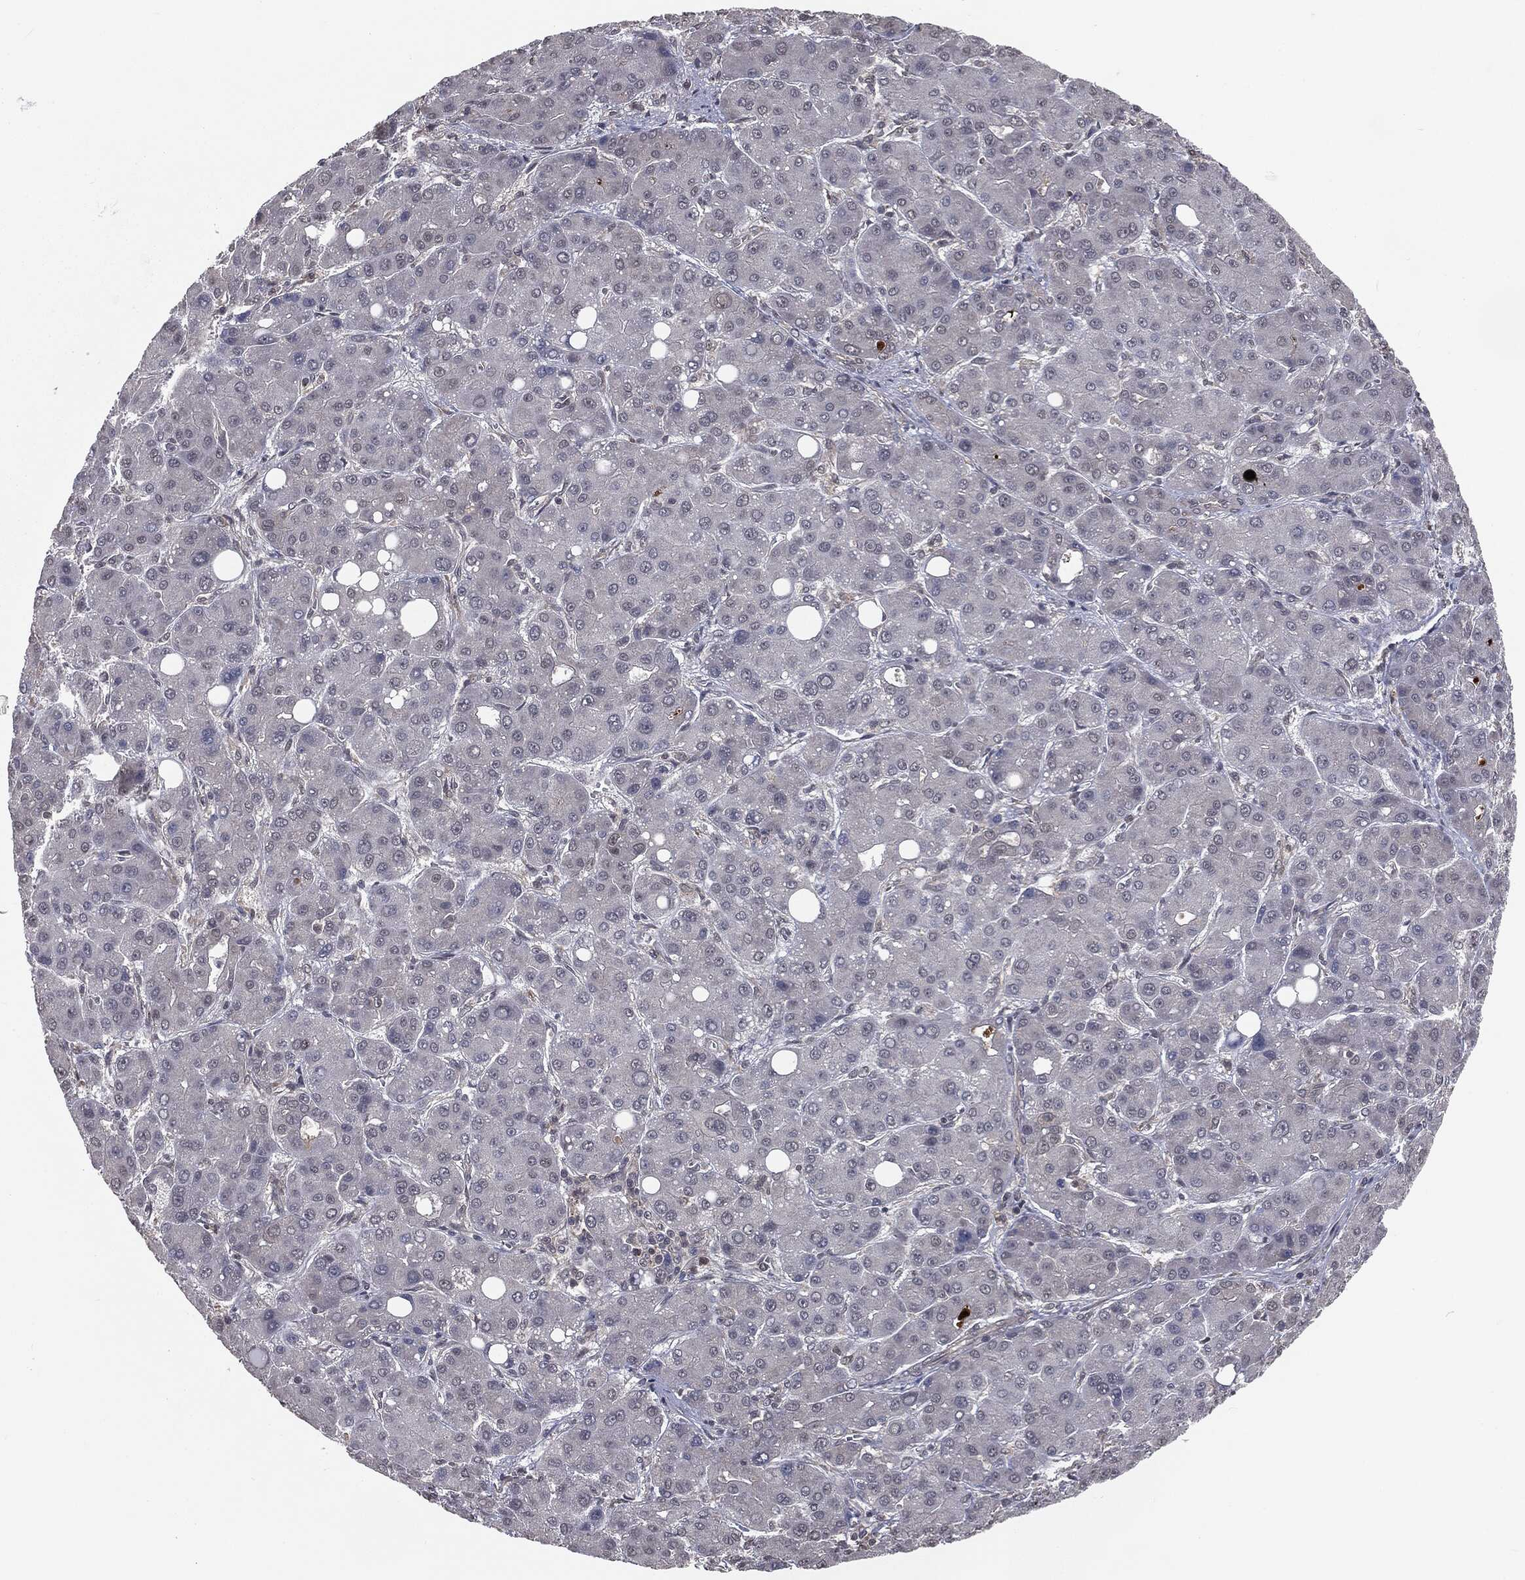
{"staining": {"intensity": "negative", "quantity": "none", "location": "none"}, "tissue": "liver cancer", "cell_type": "Tumor cells", "image_type": "cancer", "snomed": [{"axis": "morphology", "description": "Carcinoma, Hepatocellular, NOS"}, {"axis": "topography", "description": "Liver"}], "caption": "Hepatocellular carcinoma (liver) stained for a protein using immunohistochemistry shows no positivity tumor cells.", "gene": "FBXO7", "patient": {"sex": "male", "age": 55}}